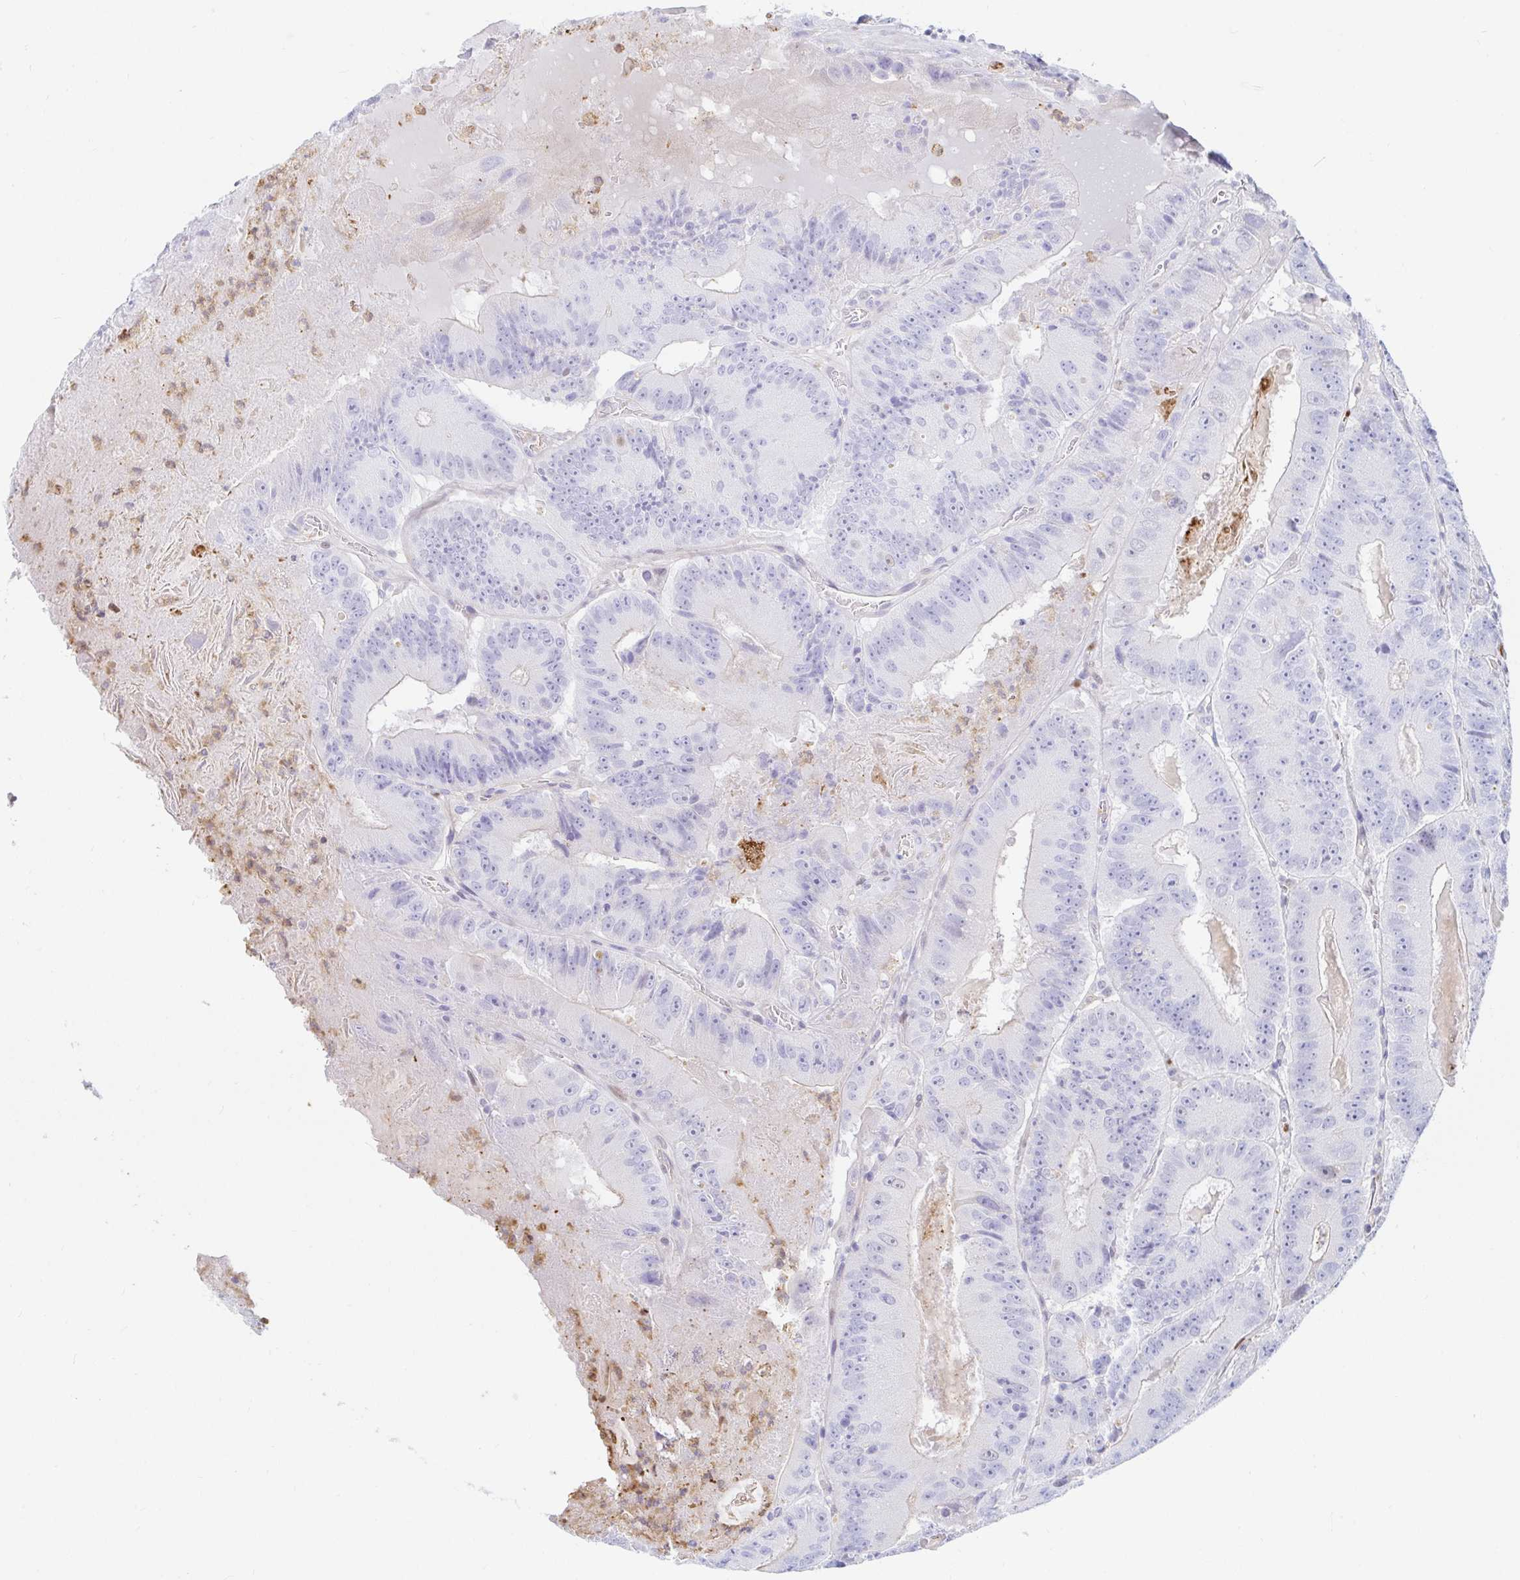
{"staining": {"intensity": "negative", "quantity": "none", "location": "none"}, "tissue": "colorectal cancer", "cell_type": "Tumor cells", "image_type": "cancer", "snomed": [{"axis": "morphology", "description": "Adenocarcinoma, NOS"}, {"axis": "topography", "description": "Colon"}], "caption": "A photomicrograph of human colorectal adenocarcinoma is negative for staining in tumor cells. The staining was performed using DAB (3,3'-diaminobenzidine) to visualize the protein expression in brown, while the nuclei were stained in blue with hematoxylin (Magnification: 20x).", "gene": "HINFP", "patient": {"sex": "female", "age": 86}}